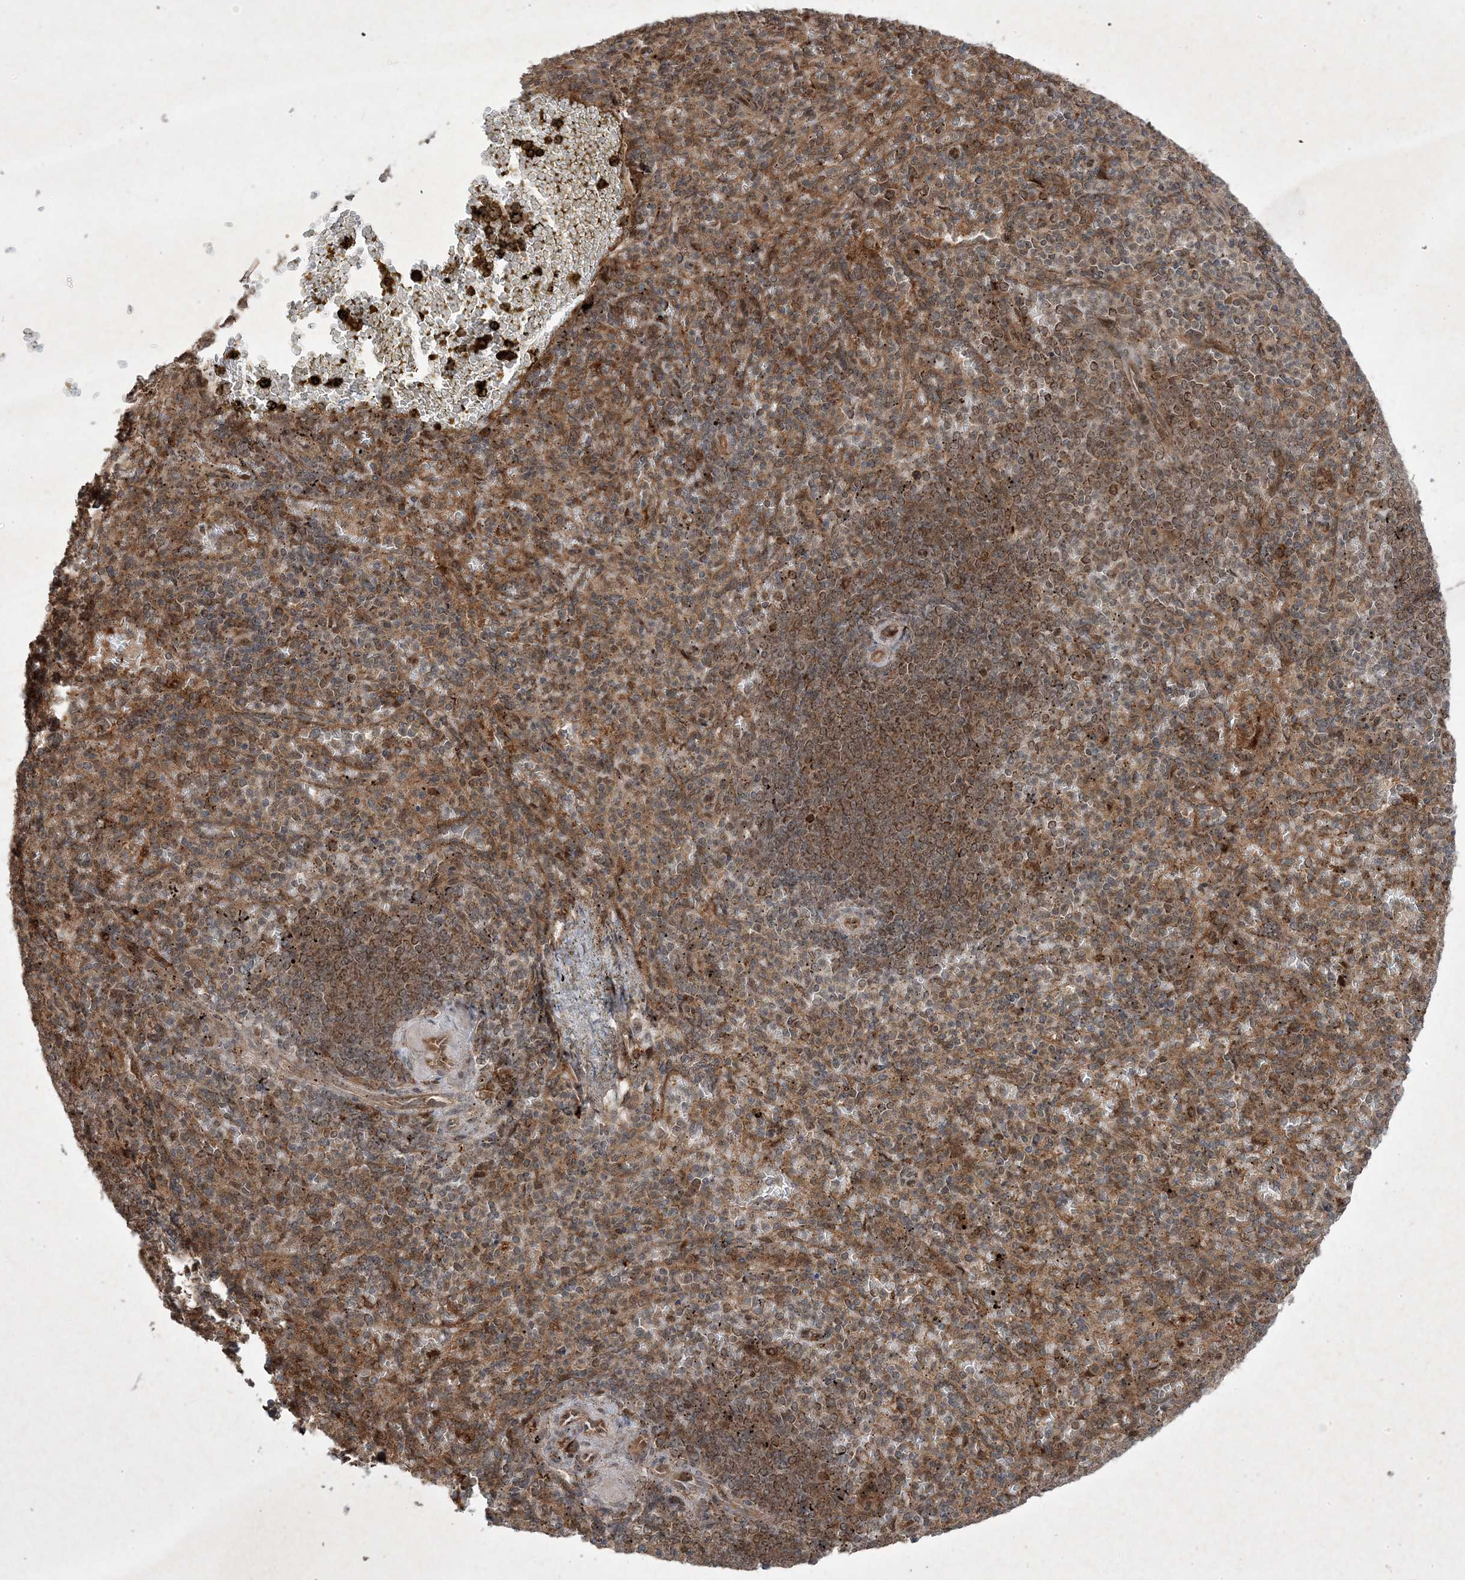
{"staining": {"intensity": "moderate", "quantity": "25%-75%", "location": "cytoplasmic/membranous"}, "tissue": "spleen", "cell_type": "Cells in red pulp", "image_type": "normal", "snomed": [{"axis": "morphology", "description": "Normal tissue, NOS"}, {"axis": "topography", "description": "Spleen"}], "caption": "Immunohistochemical staining of normal spleen exhibits moderate cytoplasmic/membranous protein expression in approximately 25%-75% of cells in red pulp. (Stains: DAB in brown, nuclei in blue, Microscopy: brightfield microscopy at high magnification).", "gene": "PLEKHM2", "patient": {"sex": "female", "age": 74}}